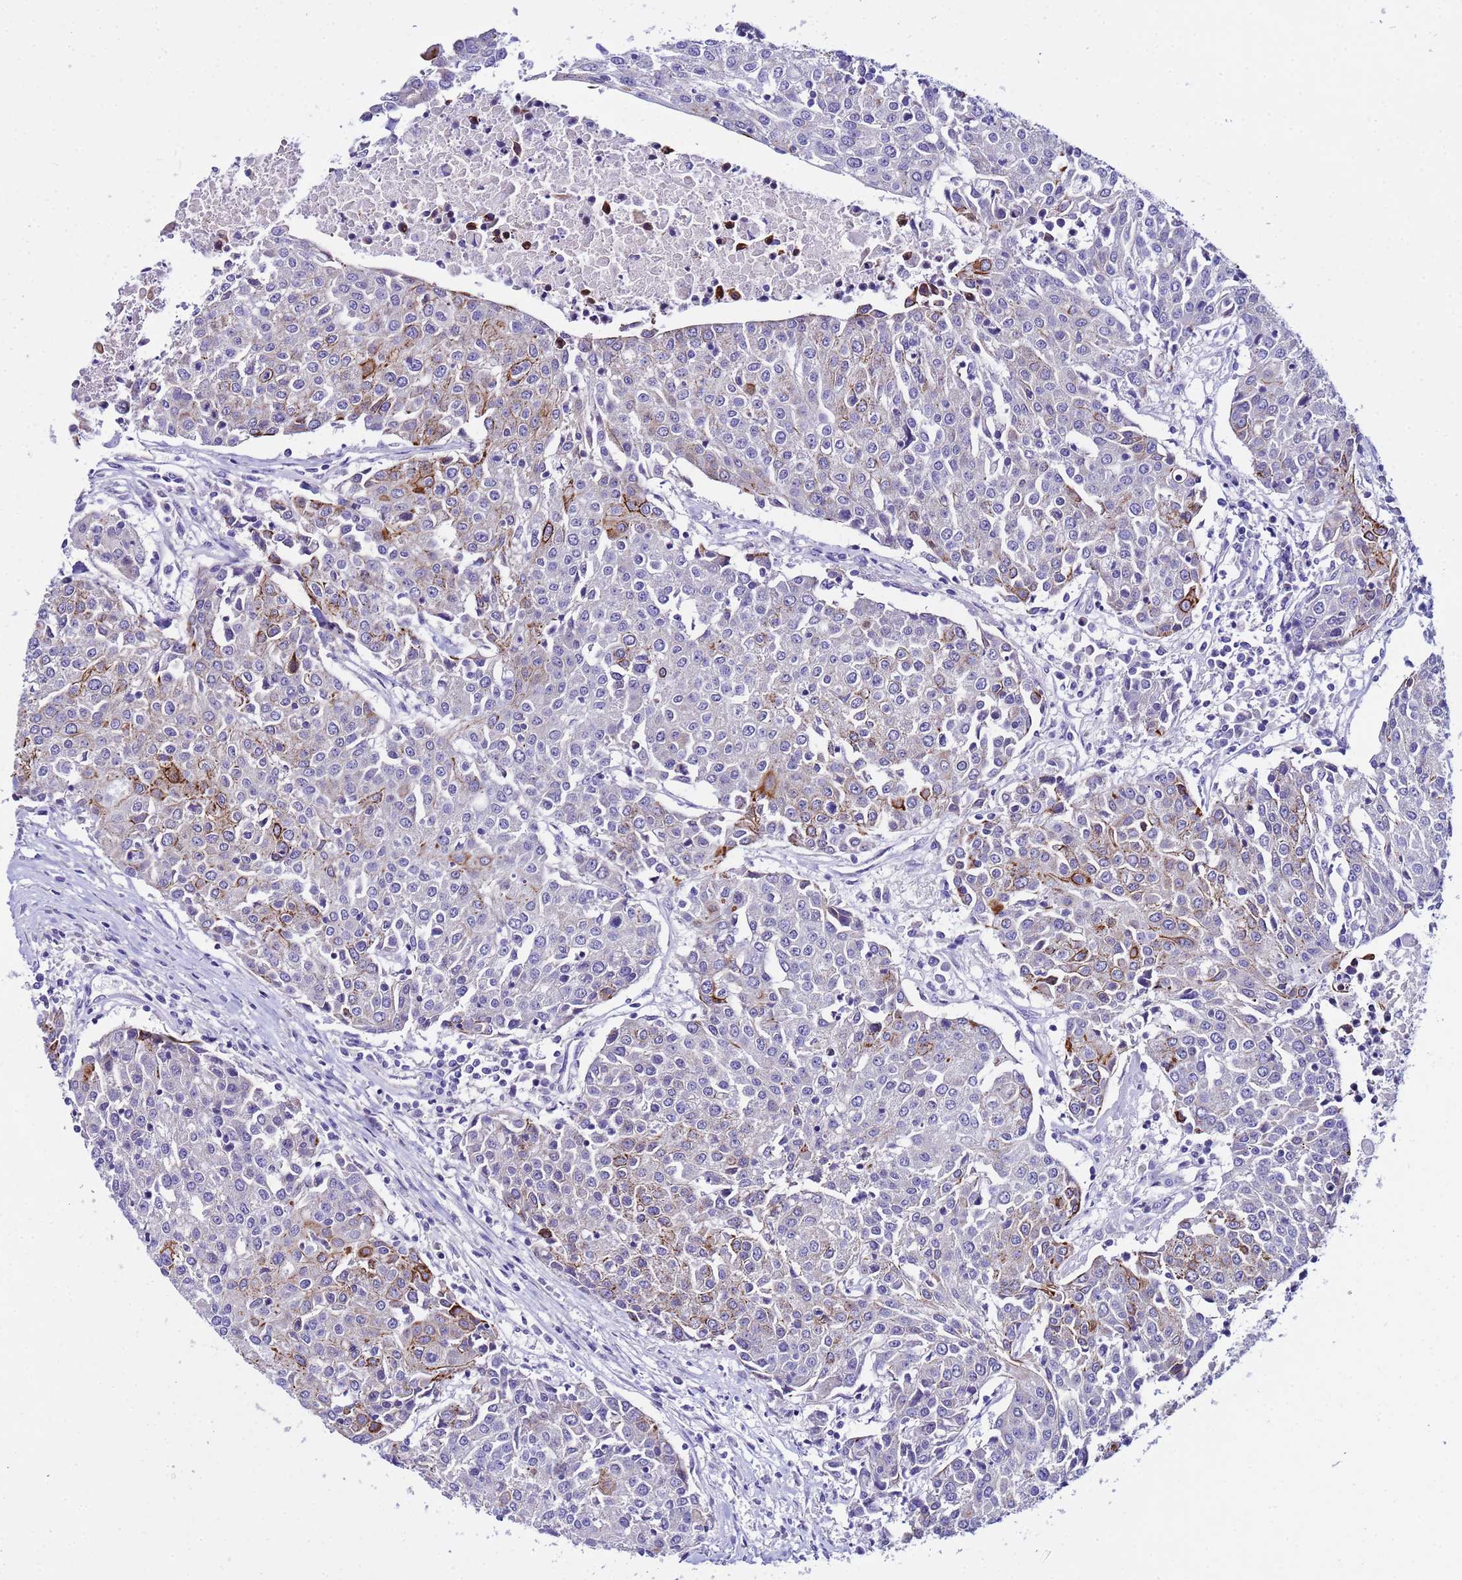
{"staining": {"intensity": "moderate", "quantity": "<25%", "location": "cytoplasmic/membranous"}, "tissue": "urothelial cancer", "cell_type": "Tumor cells", "image_type": "cancer", "snomed": [{"axis": "morphology", "description": "Urothelial carcinoma, High grade"}, {"axis": "topography", "description": "Urinary bladder"}], "caption": "Immunohistochemical staining of human urothelial cancer exhibits low levels of moderate cytoplasmic/membranous staining in approximately <25% of tumor cells.", "gene": "IGSF11", "patient": {"sex": "female", "age": 85}}